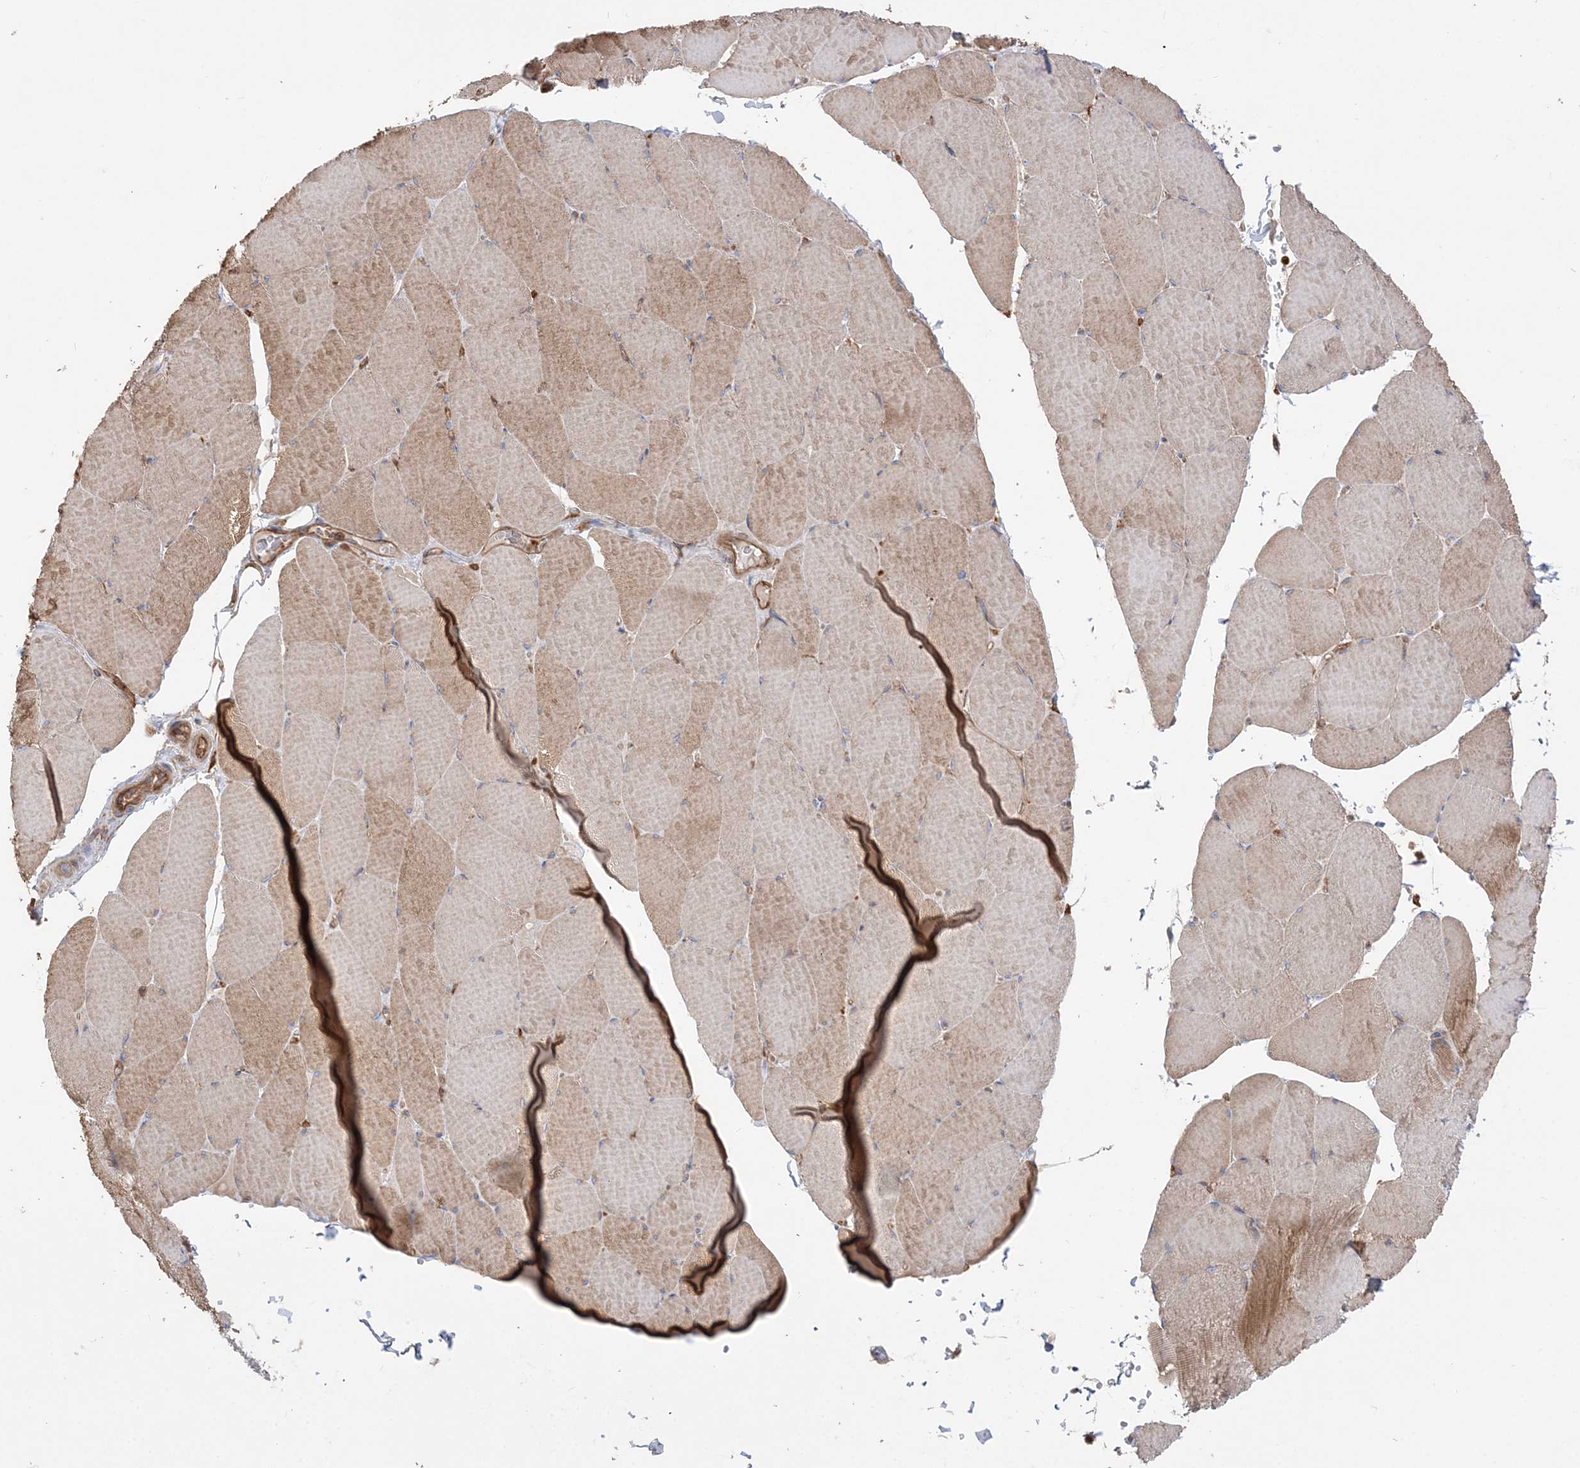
{"staining": {"intensity": "moderate", "quantity": "25%-75%", "location": "cytoplasmic/membranous"}, "tissue": "skeletal muscle", "cell_type": "Myocytes", "image_type": "normal", "snomed": [{"axis": "morphology", "description": "Normal tissue, NOS"}, {"axis": "topography", "description": "Skeletal muscle"}, {"axis": "topography", "description": "Head-Neck"}], "caption": "This image exhibits unremarkable skeletal muscle stained with IHC to label a protein in brown. The cytoplasmic/membranous of myocytes show moderate positivity for the protein. Nuclei are counter-stained blue.", "gene": "TBC1D5", "patient": {"sex": "male", "age": 66}}